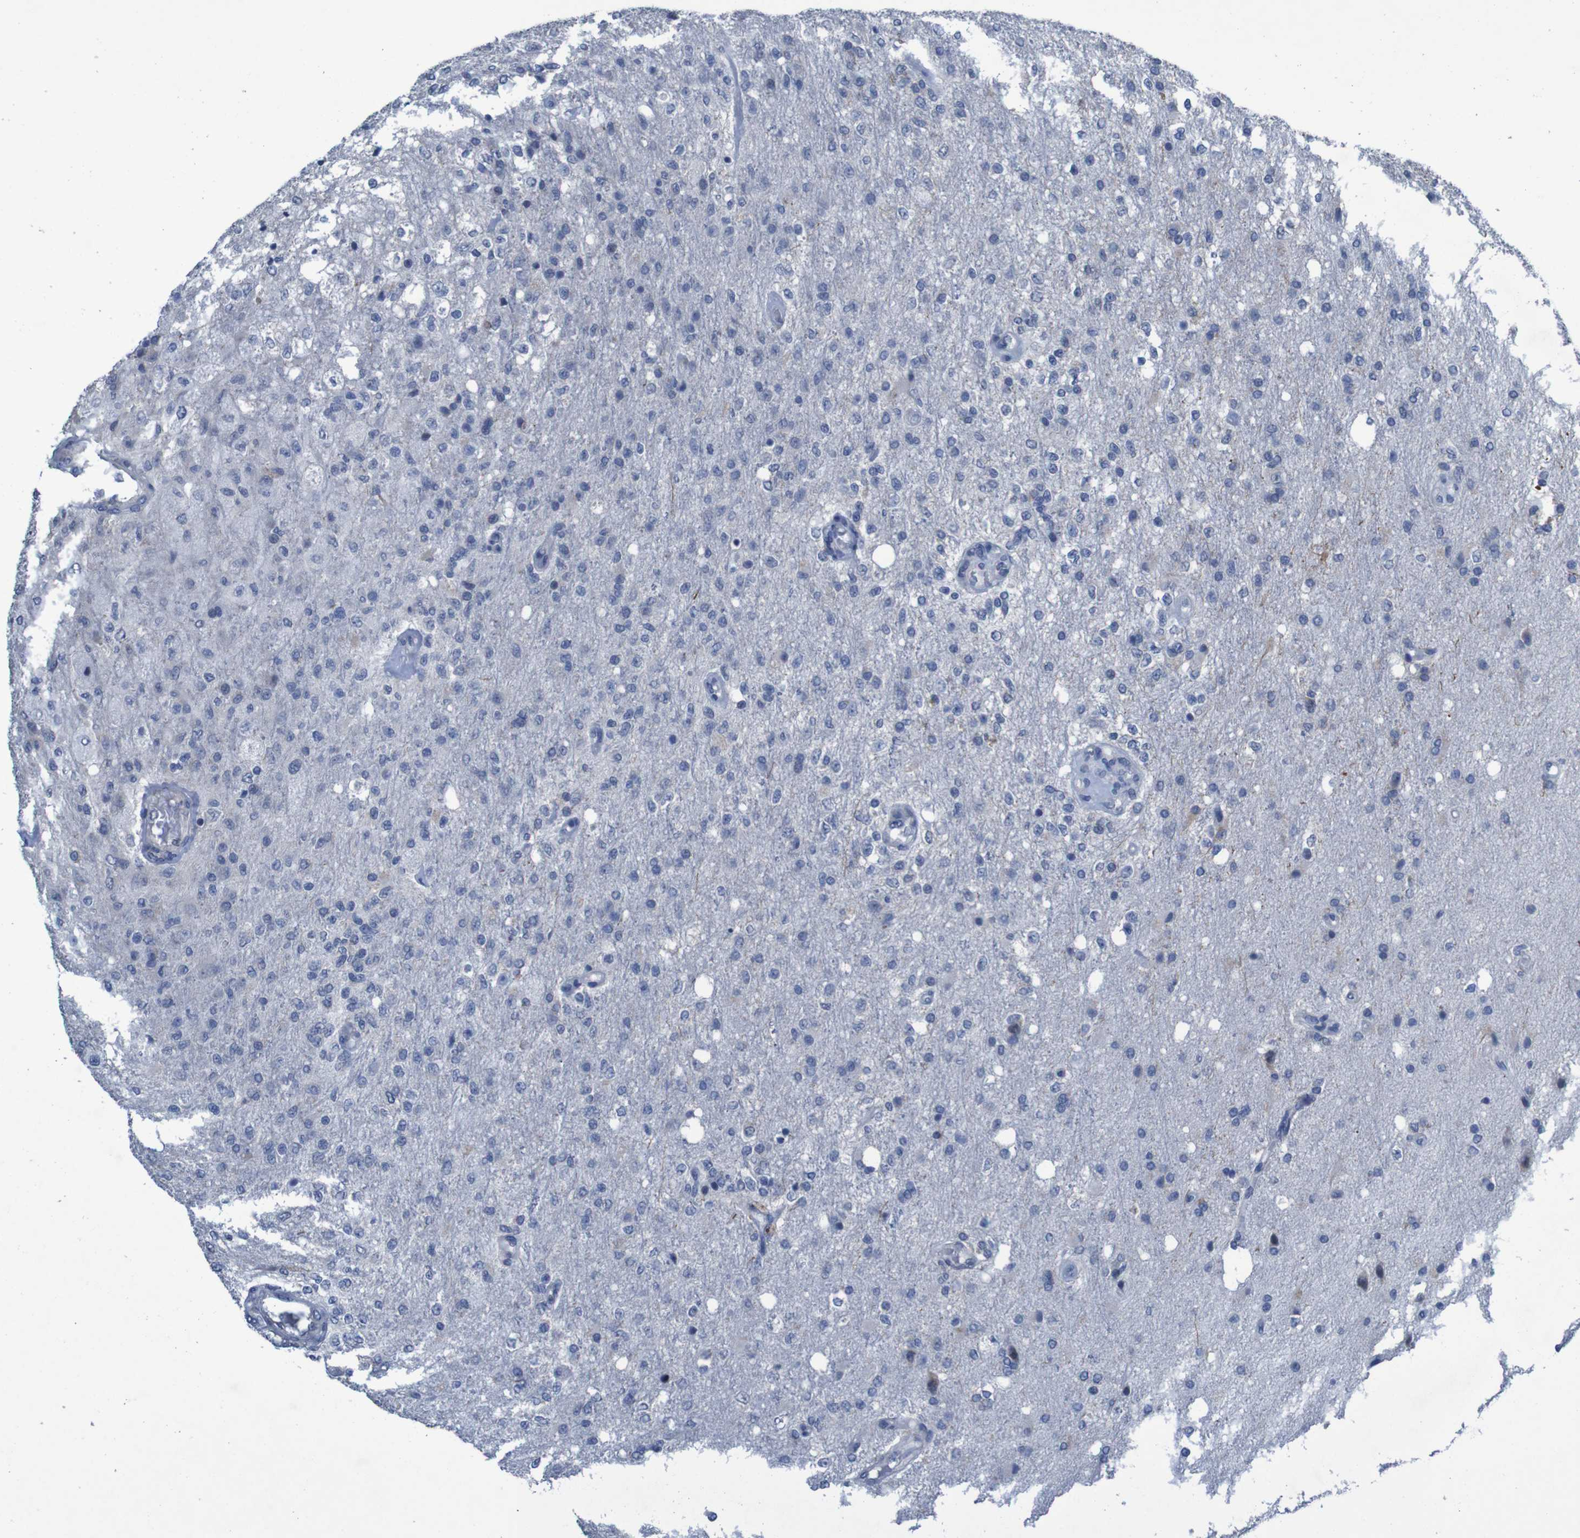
{"staining": {"intensity": "negative", "quantity": "none", "location": "none"}, "tissue": "glioma", "cell_type": "Tumor cells", "image_type": "cancer", "snomed": [{"axis": "morphology", "description": "Normal tissue, NOS"}, {"axis": "morphology", "description": "Glioma, malignant, High grade"}, {"axis": "topography", "description": "Cerebral cortex"}], "caption": "Immunohistochemical staining of human glioma displays no significant positivity in tumor cells.", "gene": "CLDN18", "patient": {"sex": "male", "age": 77}}